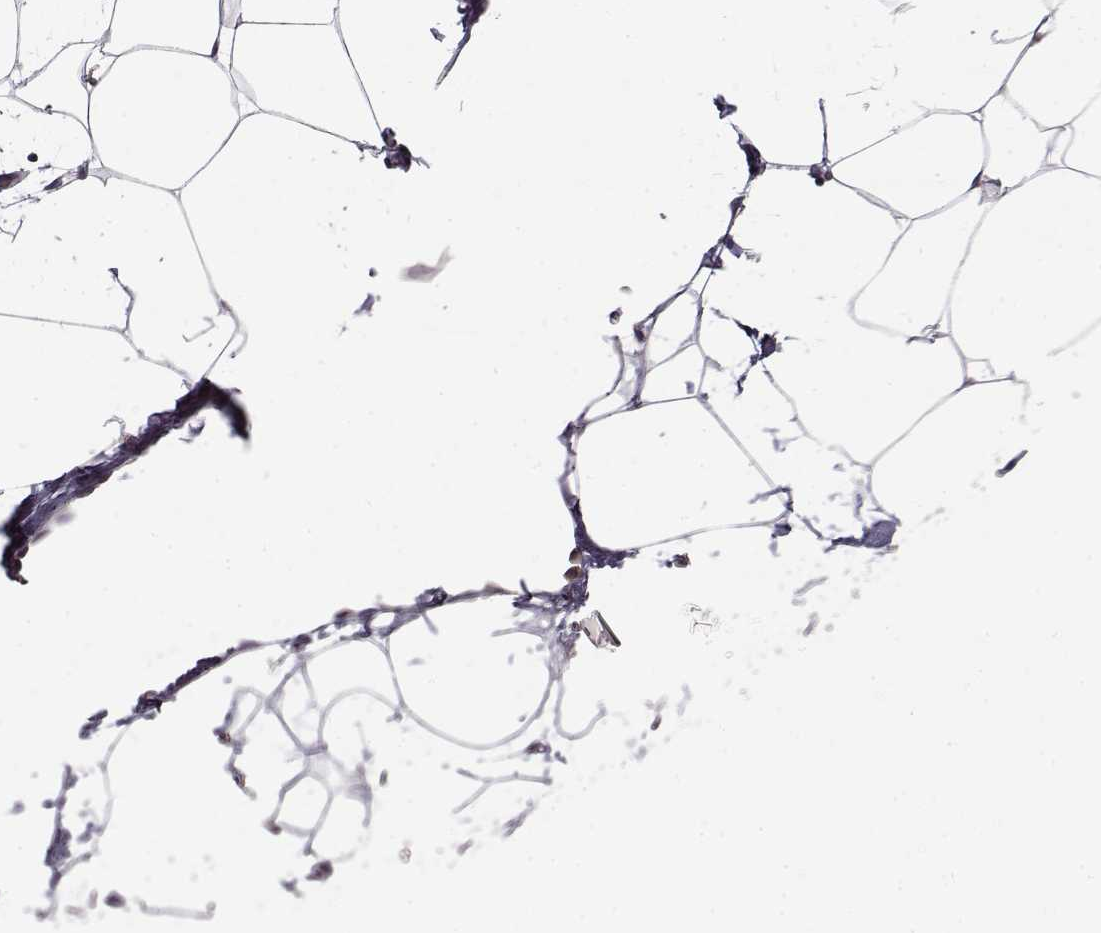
{"staining": {"intensity": "negative", "quantity": "none", "location": "none"}, "tissue": "adipose tissue", "cell_type": "Adipocytes", "image_type": "normal", "snomed": [{"axis": "morphology", "description": "Normal tissue, NOS"}, {"axis": "topography", "description": "Adipose tissue"}], "caption": "Micrograph shows no protein positivity in adipocytes of benign adipose tissue. (Immunohistochemistry (ihc), brightfield microscopy, high magnification).", "gene": "SNCA", "patient": {"sex": "male", "age": 57}}